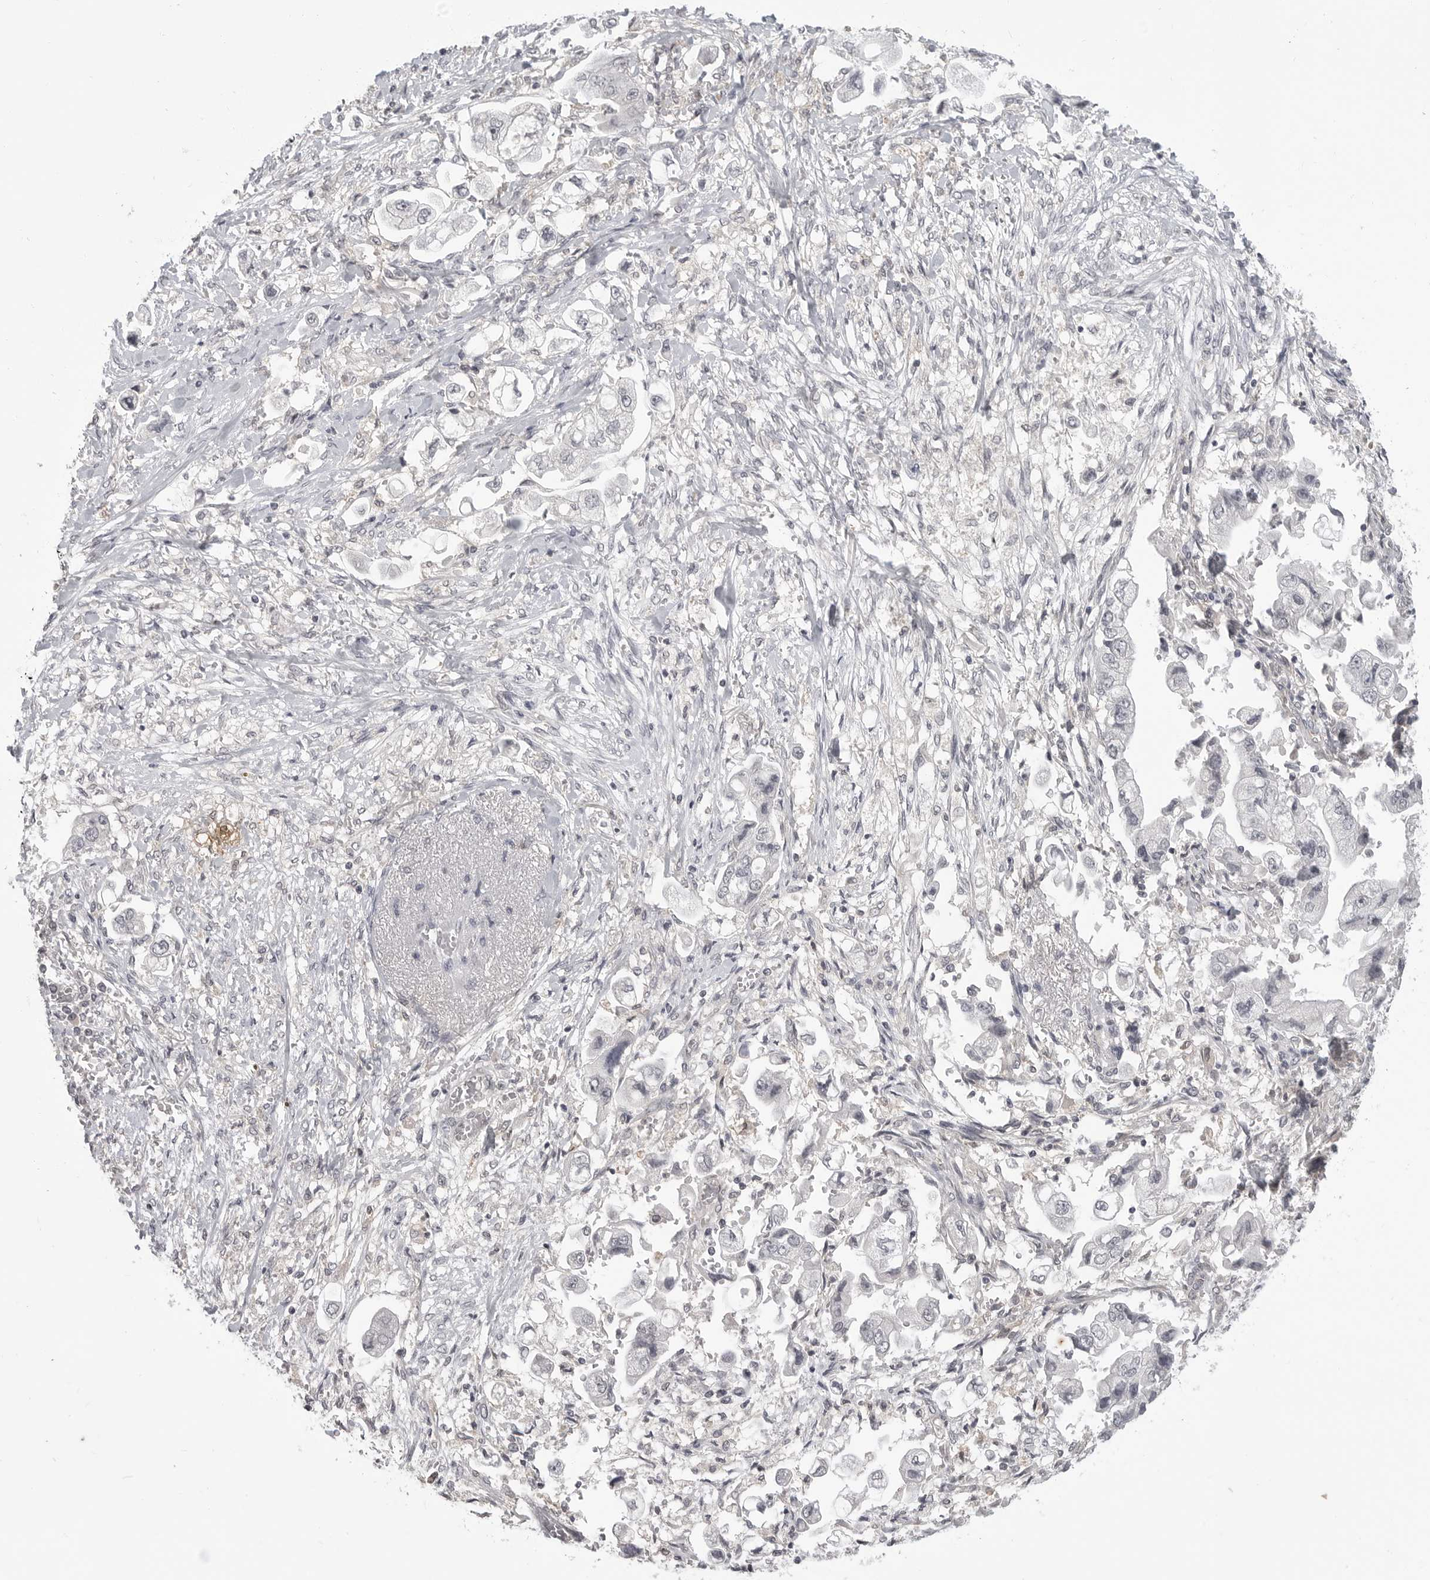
{"staining": {"intensity": "negative", "quantity": "none", "location": "none"}, "tissue": "stomach cancer", "cell_type": "Tumor cells", "image_type": "cancer", "snomed": [{"axis": "morphology", "description": "Adenocarcinoma, NOS"}, {"axis": "topography", "description": "Stomach"}], "caption": "IHC photomicrograph of neoplastic tissue: human stomach adenocarcinoma stained with DAB exhibits no significant protein staining in tumor cells.", "gene": "IFNGR1", "patient": {"sex": "male", "age": 62}}